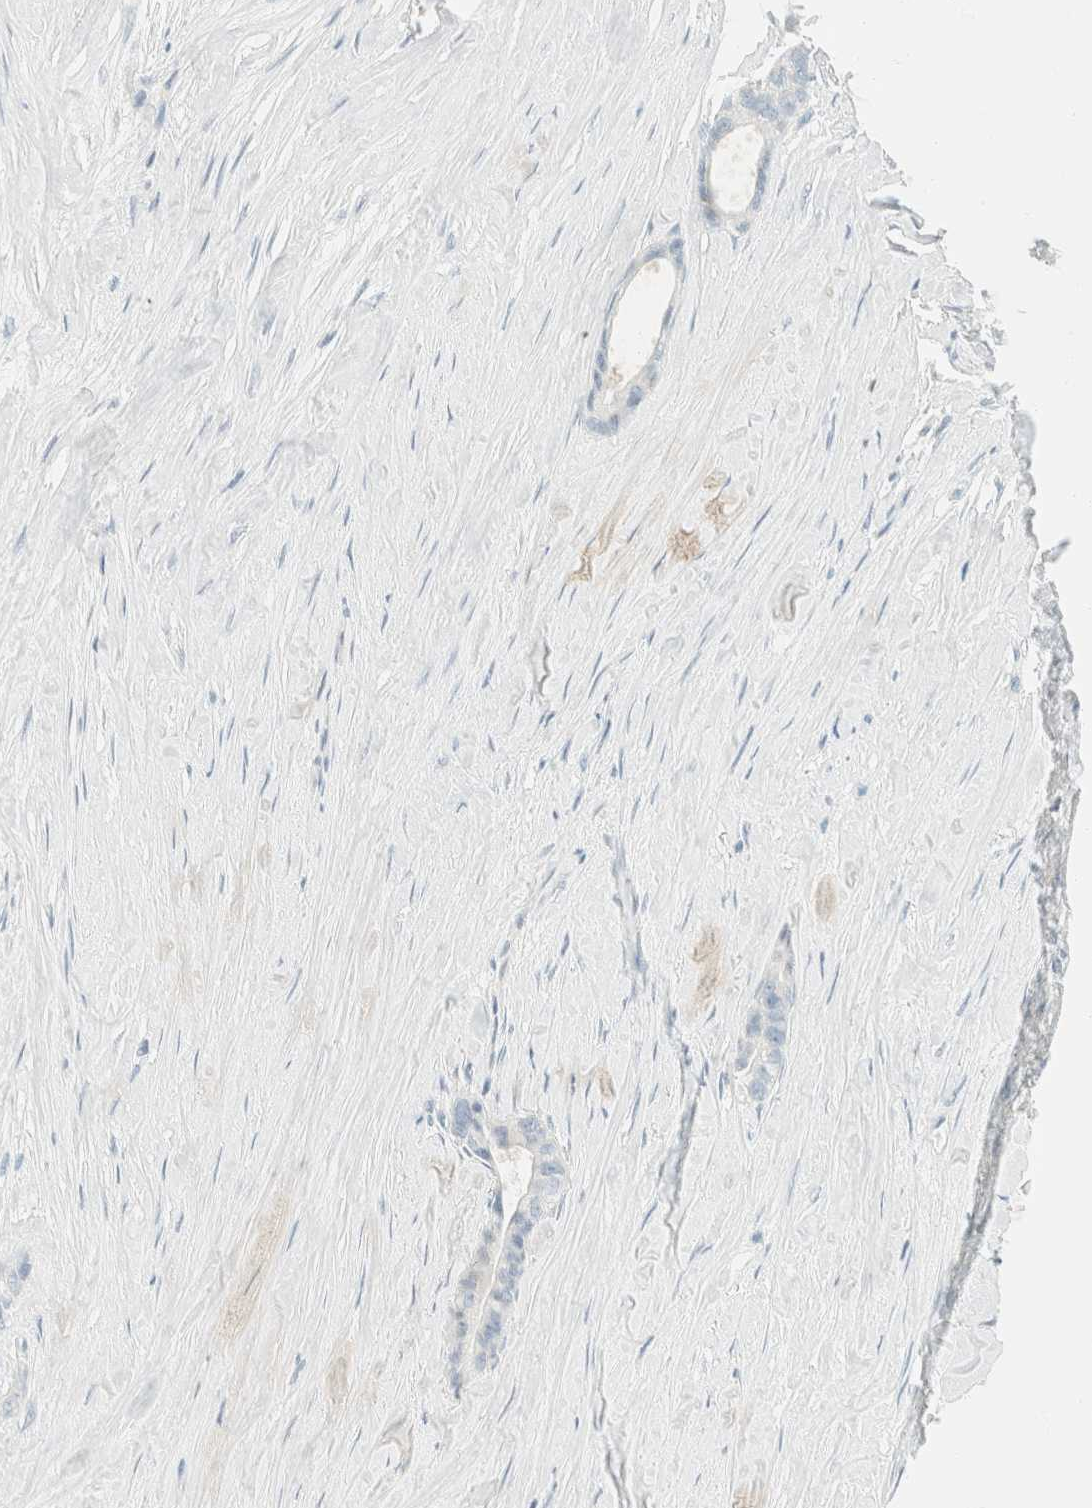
{"staining": {"intensity": "negative", "quantity": "none", "location": "none"}, "tissue": "liver cancer", "cell_type": "Tumor cells", "image_type": "cancer", "snomed": [{"axis": "morphology", "description": "Cholangiocarcinoma"}, {"axis": "topography", "description": "Liver"}], "caption": "DAB (3,3'-diaminobenzidine) immunohistochemical staining of human liver cholangiocarcinoma reveals no significant expression in tumor cells.", "gene": "GPA33", "patient": {"sex": "female", "age": 55}}